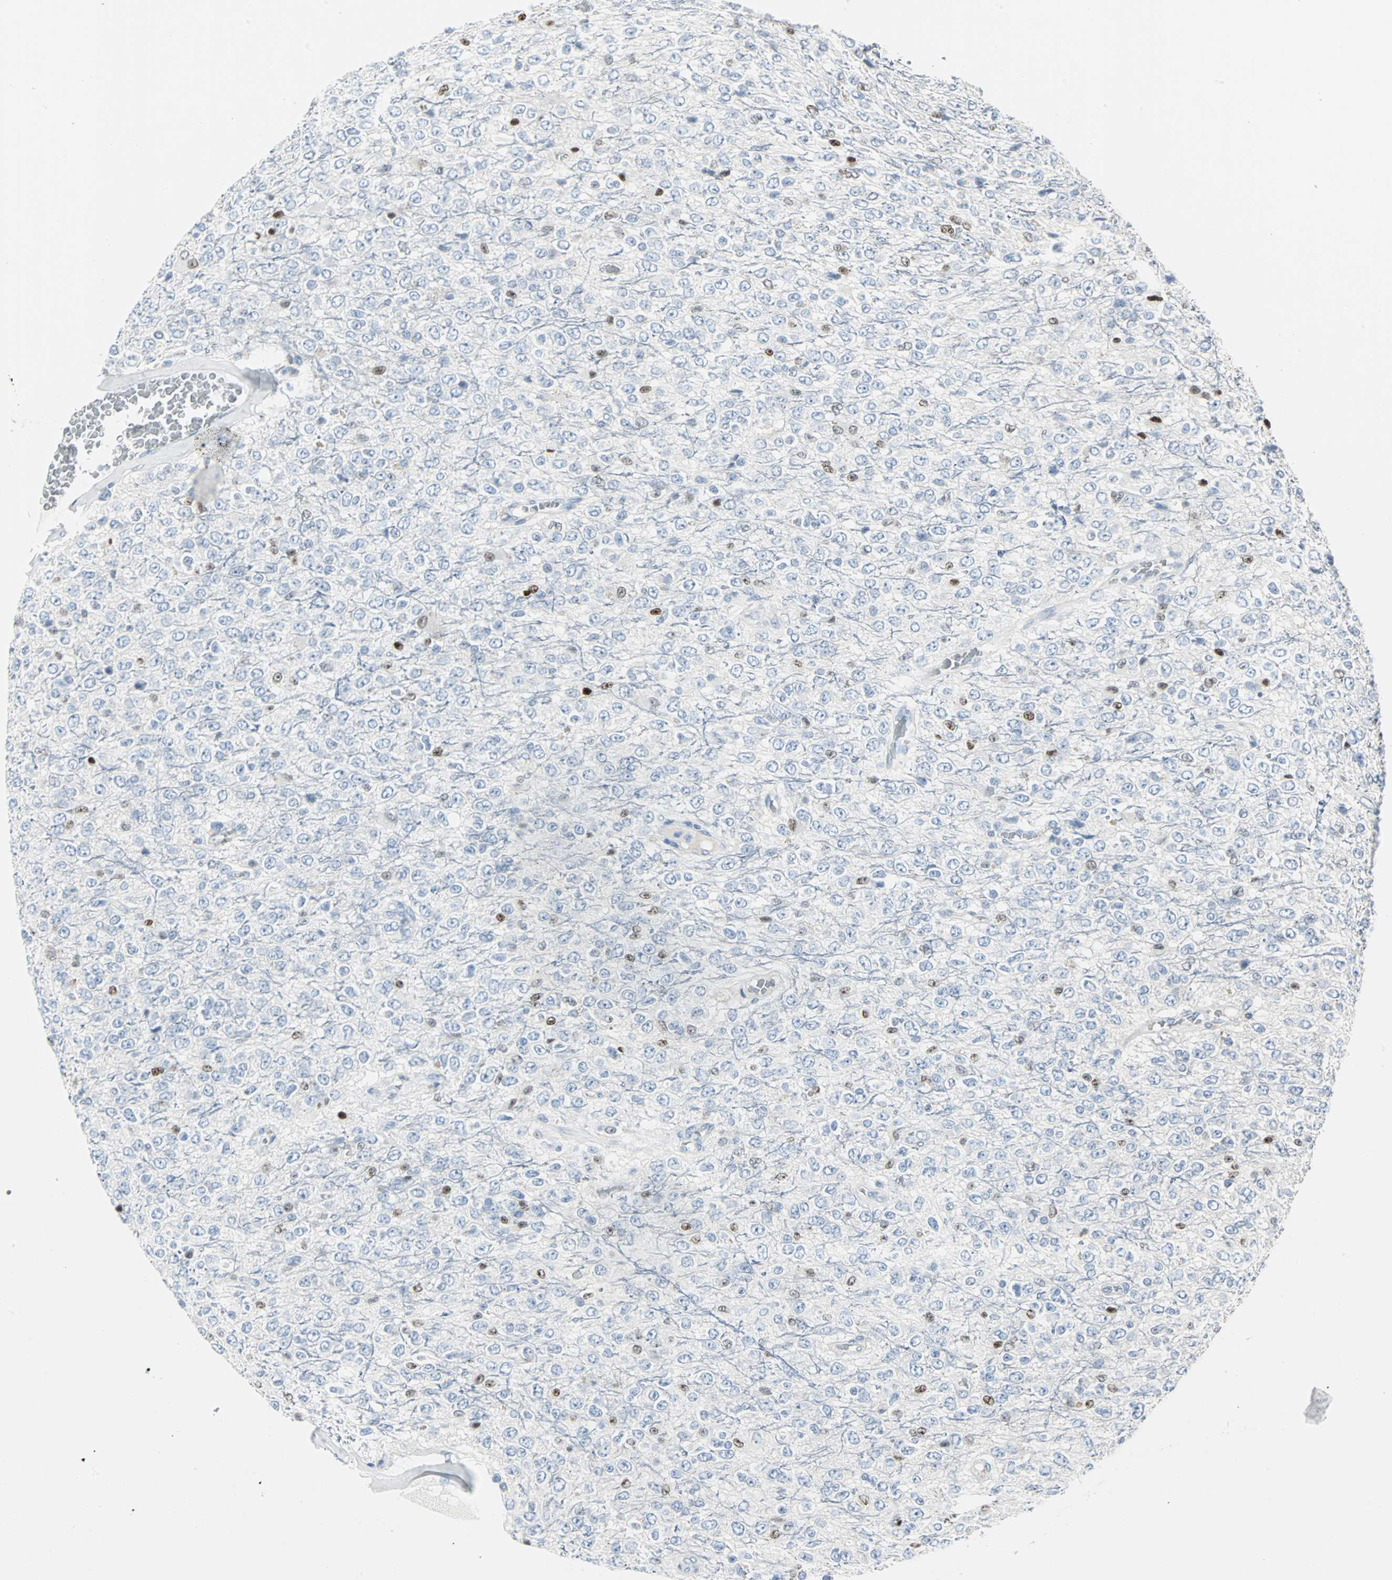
{"staining": {"intensity": "moderate", "quantity": "<25%", "location": "nuclear"}, "tissue": "glioma", "cell_type": "Tumor cells", "image_type": "cancer", "snomed": [{"axis": "morphology", "description": "Glioma, malignant, High grade"}, {"axis": "topography", "description": "pancreas cauda"}], "caption": "IHC histopathology image of human malignant high-grade glioma stained for a protein (brown), which displays low levels of moderate nuclear expression in about <25% of tumor cells.", "gene": "IL33", "patient": {"sex": "male", "age": 60}}